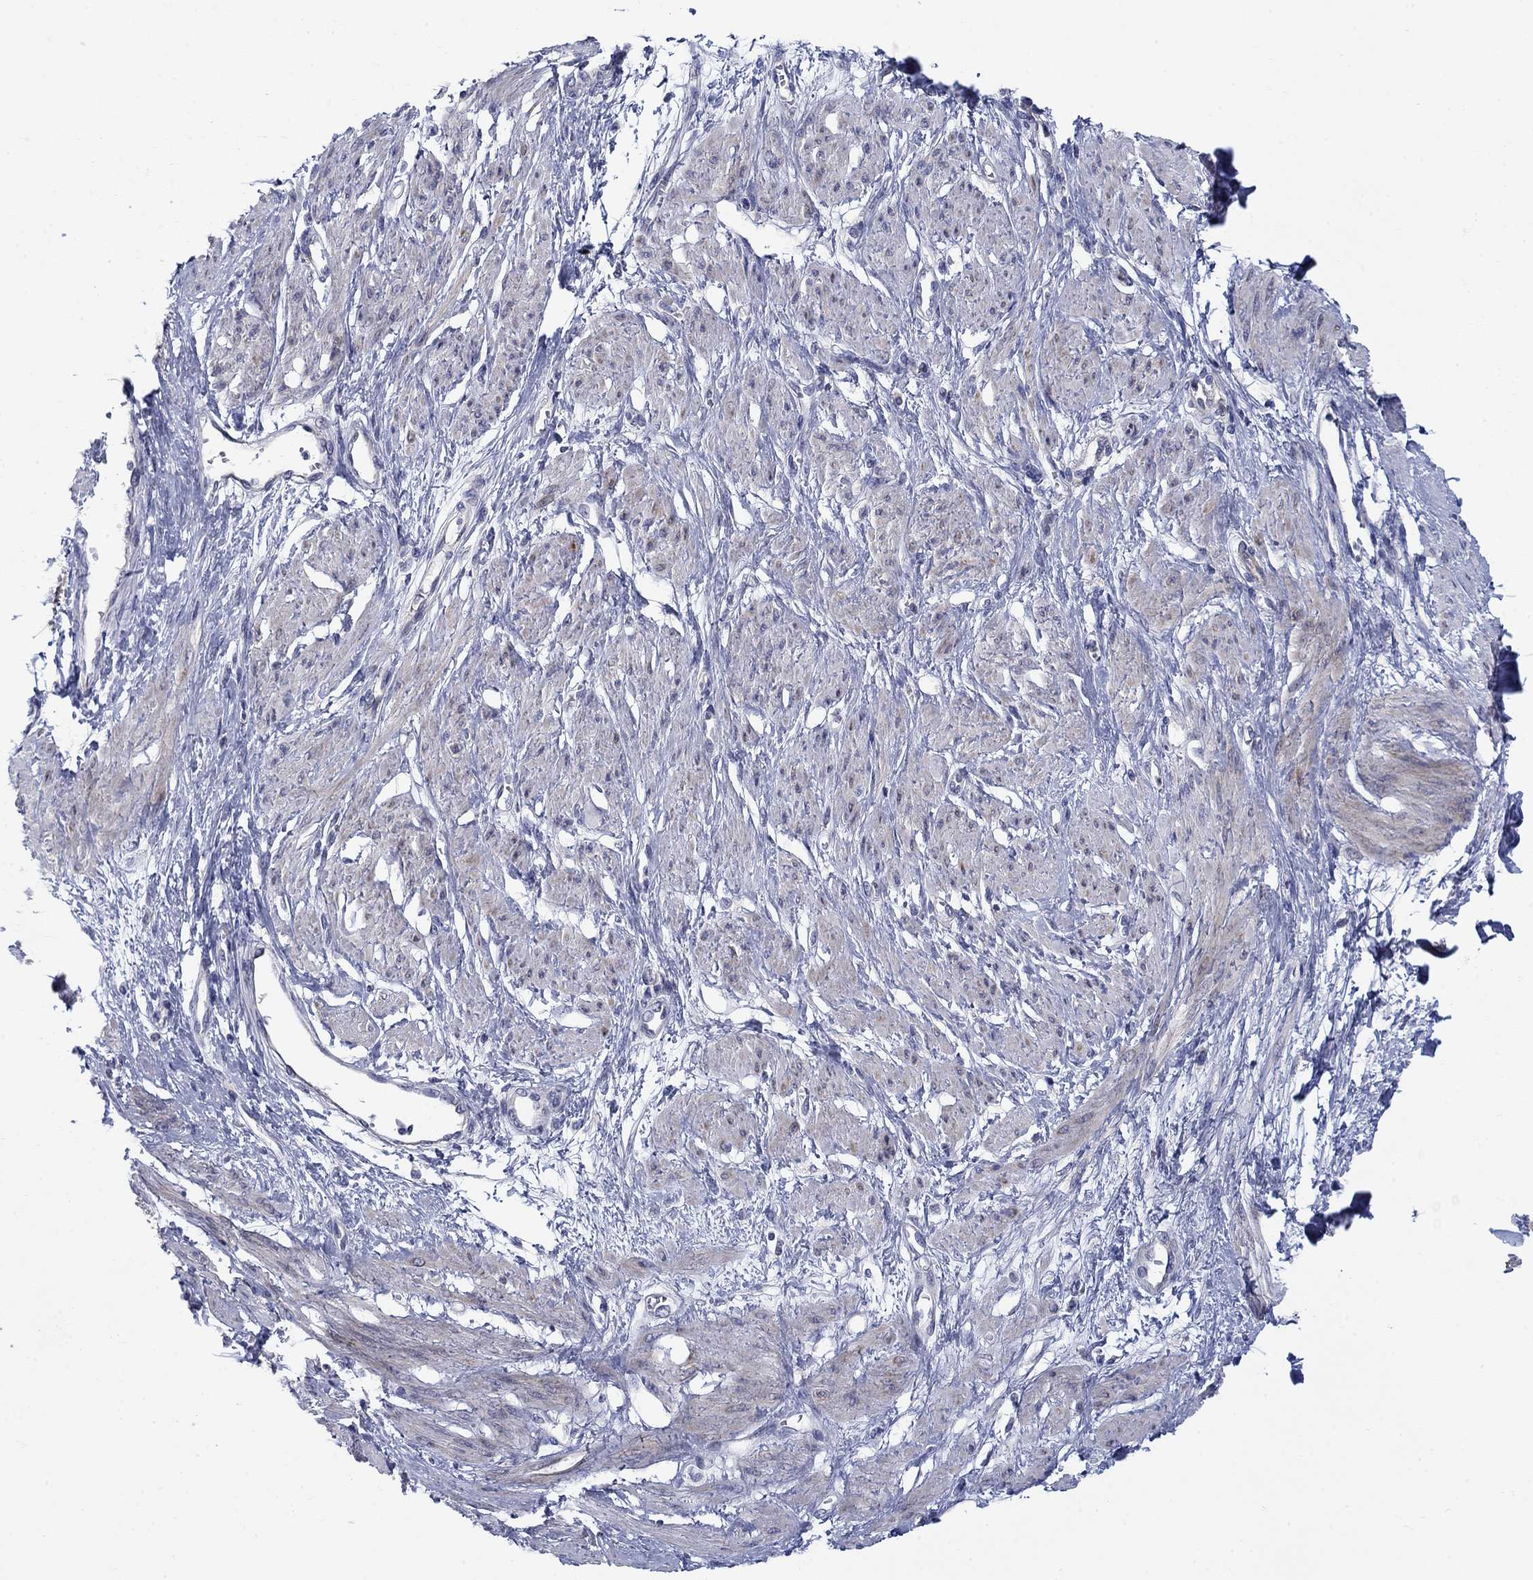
{"staining": {"intensity": "weak", "quantity": "25%-75%", "location": "cytoplasmic/membranous"}, "tissue": "smooth muscle", "cell_type": "Smooth muscle cells", "image_type": "normal", "snomed": [{"axis": "morphology", "description": "Normal tissue, NOS"}, {"axis": "topography", "description": "Smooth muscle"}, {"axis": "topography", "description": "Uterus"}], "caption": "Normal smooth muscle exhibits weak cytoplasmic/membranous staining in about 25%-75% of smooth muscle cells.", "gene": "FXR1", "patient": {"sex": "female", "age": 39}}